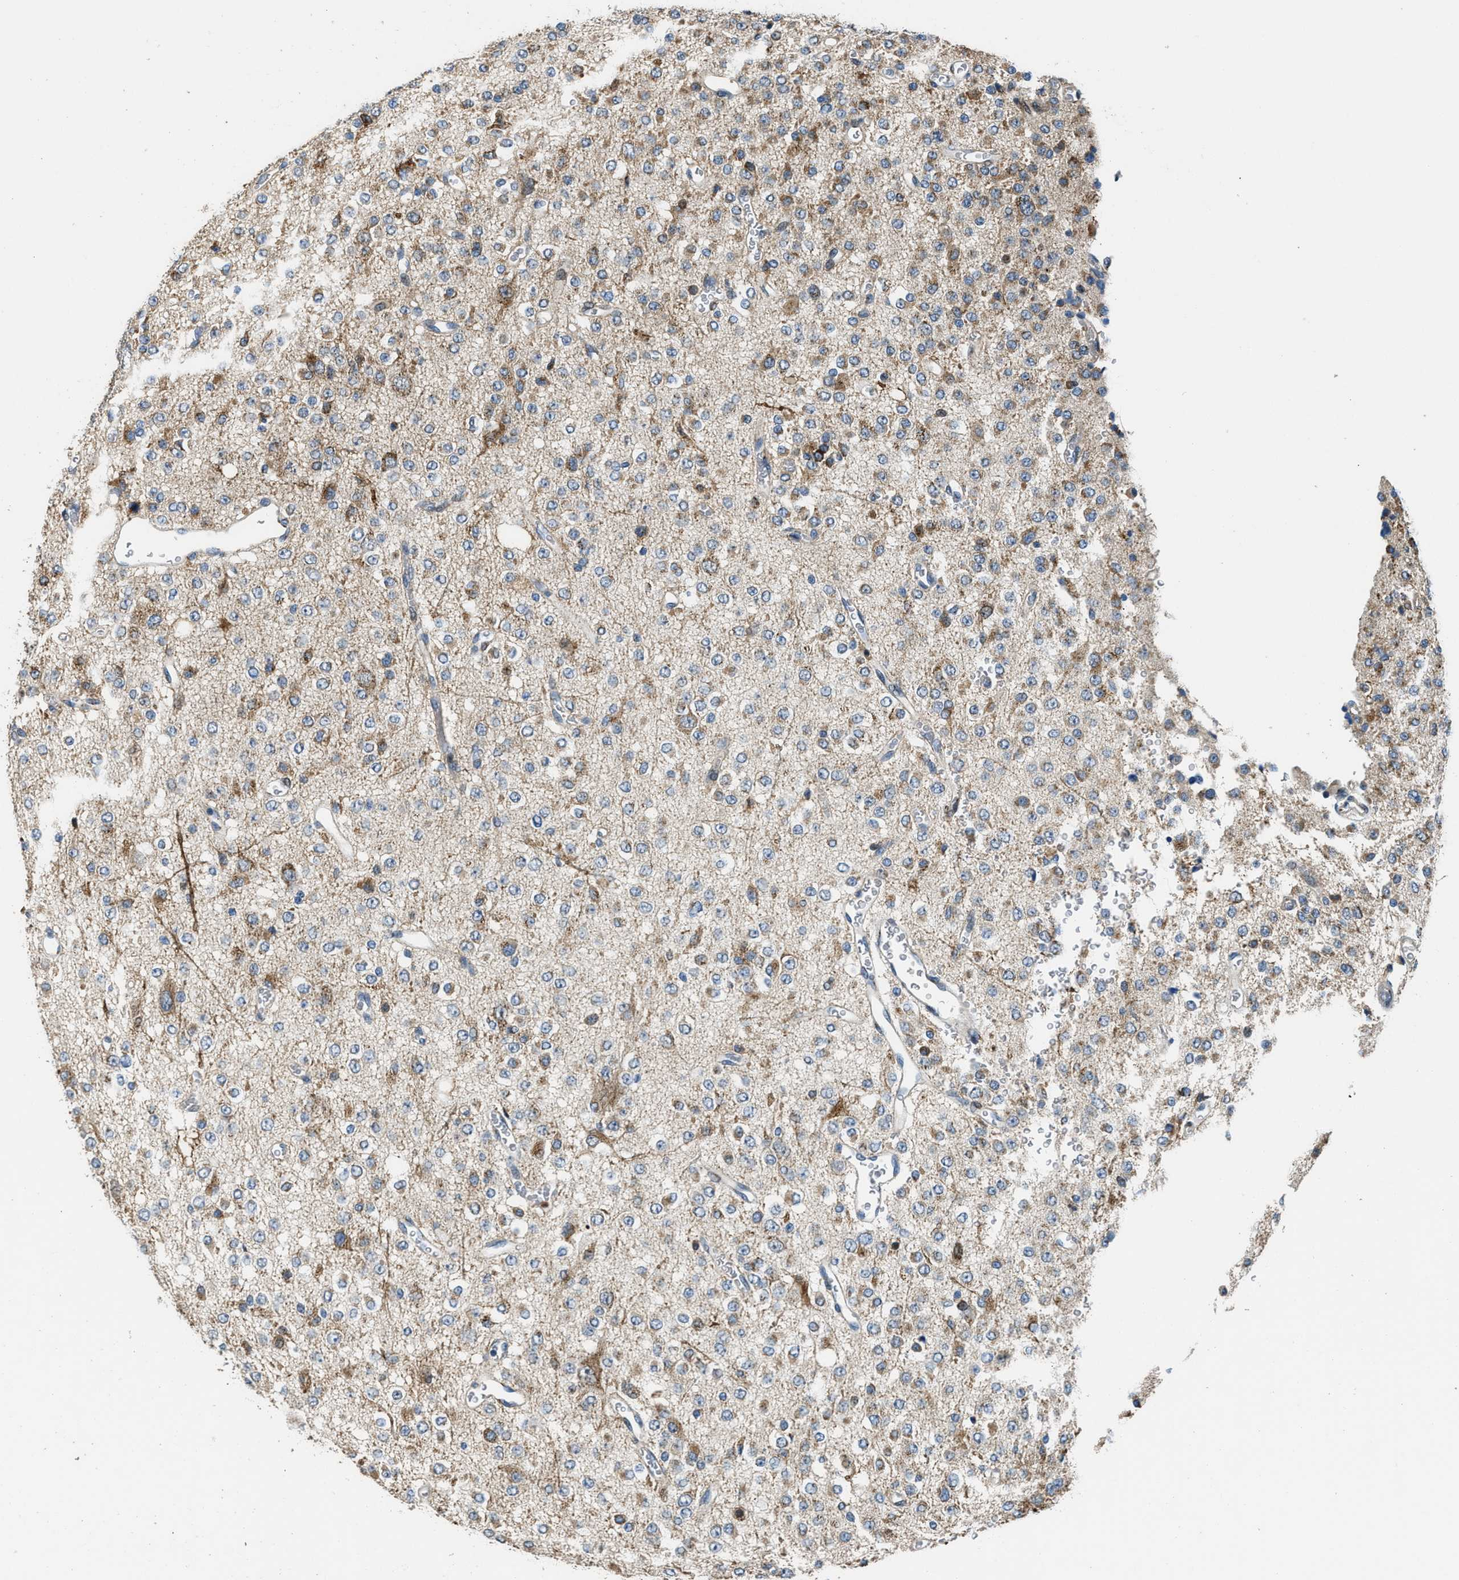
{"staining": {"intensity": "moderate", "quantity": "25%-75%", "location": "cytoplasmic/membranous"}, "tissue": "glioma", "cell_type": "Tumor cells", "image_type": "cancer", "snomed": [{"axis": "morphology", "description": "Glioma, malignant, Low grade"}, {"axis": "topography", "description": "Brain"}], "caption": "Protein expression analysis of human glioma reveals moderate cytoplasmic/membranous staining in approximately 25%-75% of tumor cells.", "gene": "FUT8", "patient": {"sex": "male", "age": 38}}